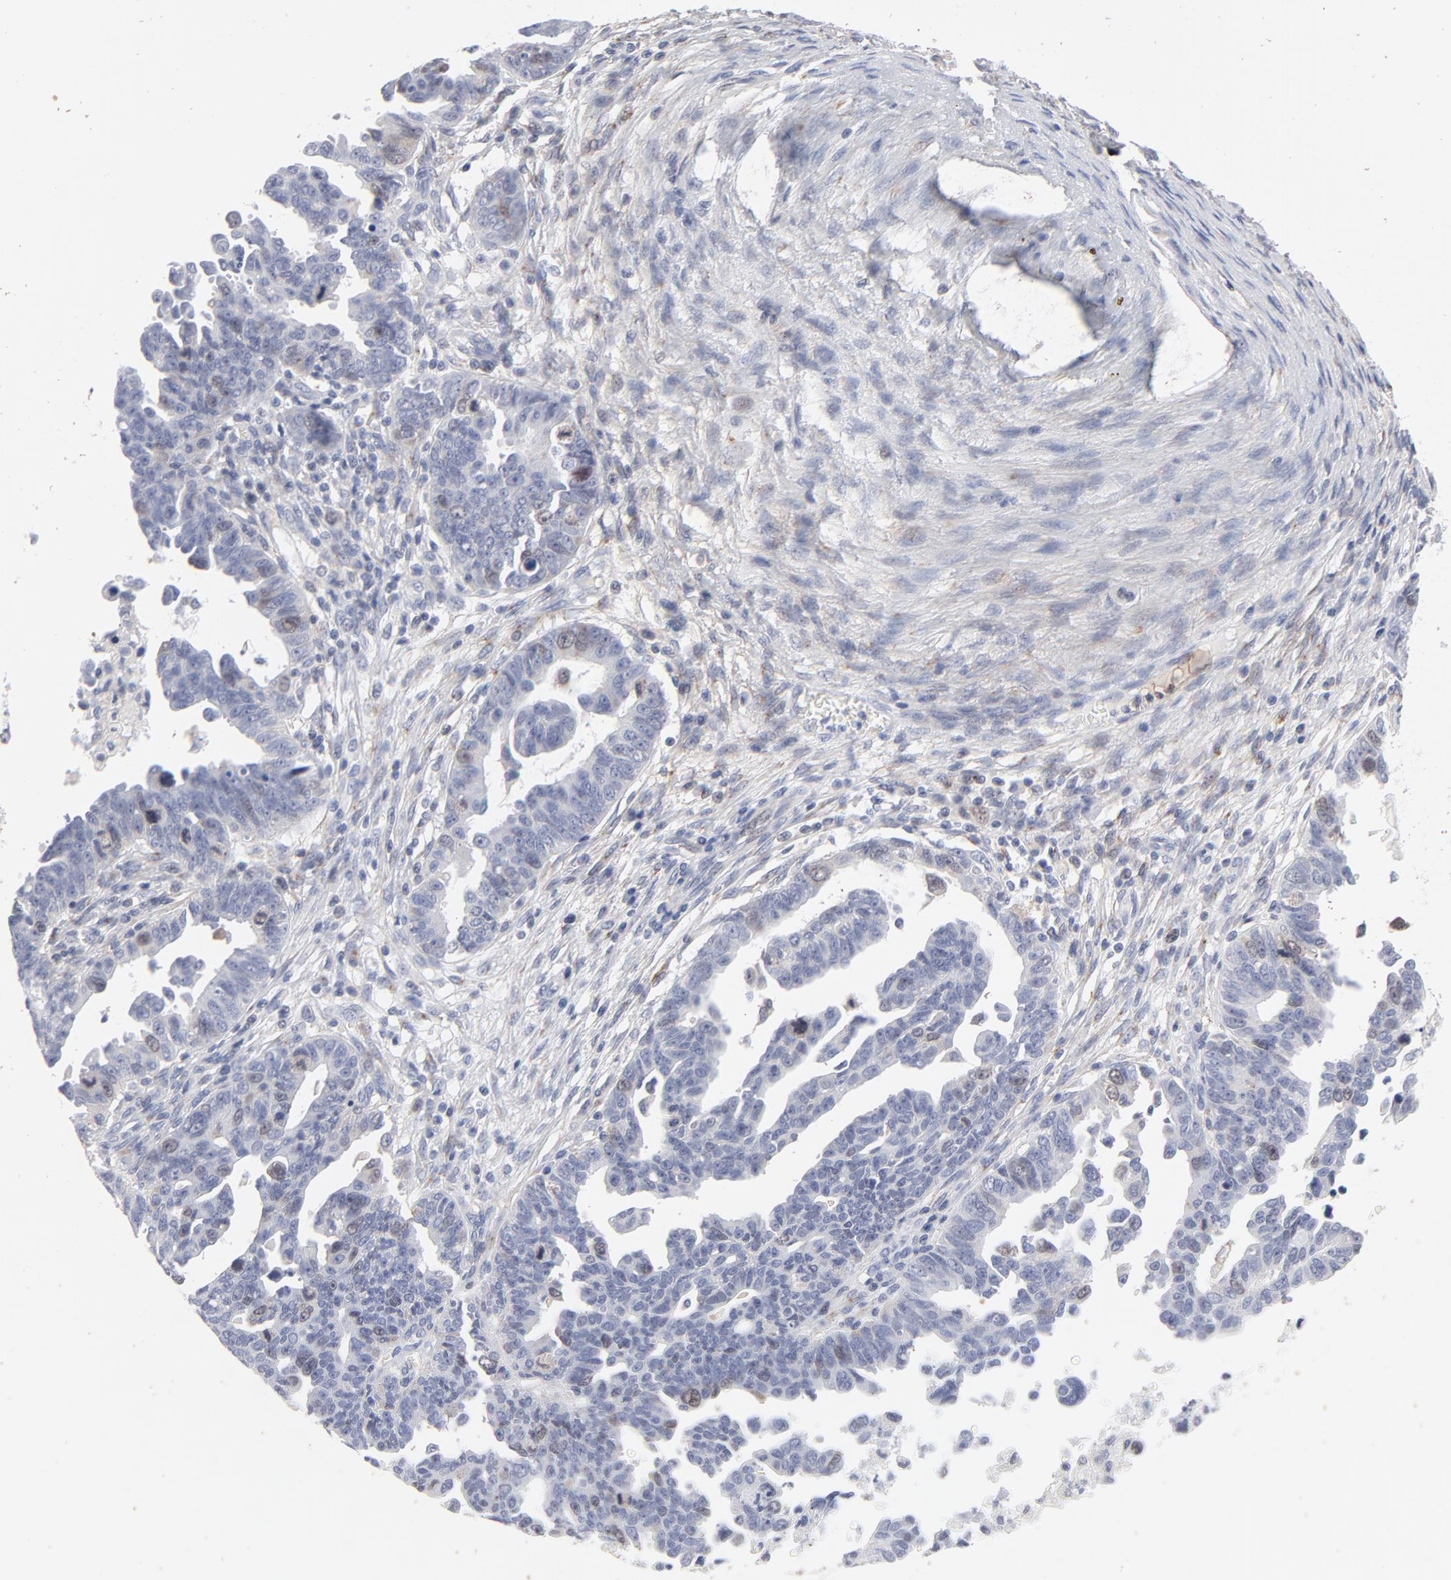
{"staining": {"intensity": "weak", "quantity": "<25%", "location": "nuclear"}, "tissue": "ovarian cancer", "cell_type": "Tumor cells", "image_type": "cancer", "snomed": [{"axis": "morphology", "description": "Carcinoma, endometroid"}, {"axis": "morphology", "description": "Cystadenocarcinoma, serous, NOS"}, {"axis": "topography", "description": "Ovary"}], "caption": "Tumor cells show no significant staining in ovarian cancer (serous cystadenocarcinoma). The staining was performed using DAB to visualize the protein expression in brown, while the nuclei were stained in blue with hematoxylin (Magnification: 20x).", "gene": "AURKA", "patient": {"sex": "female", "age": 45}}